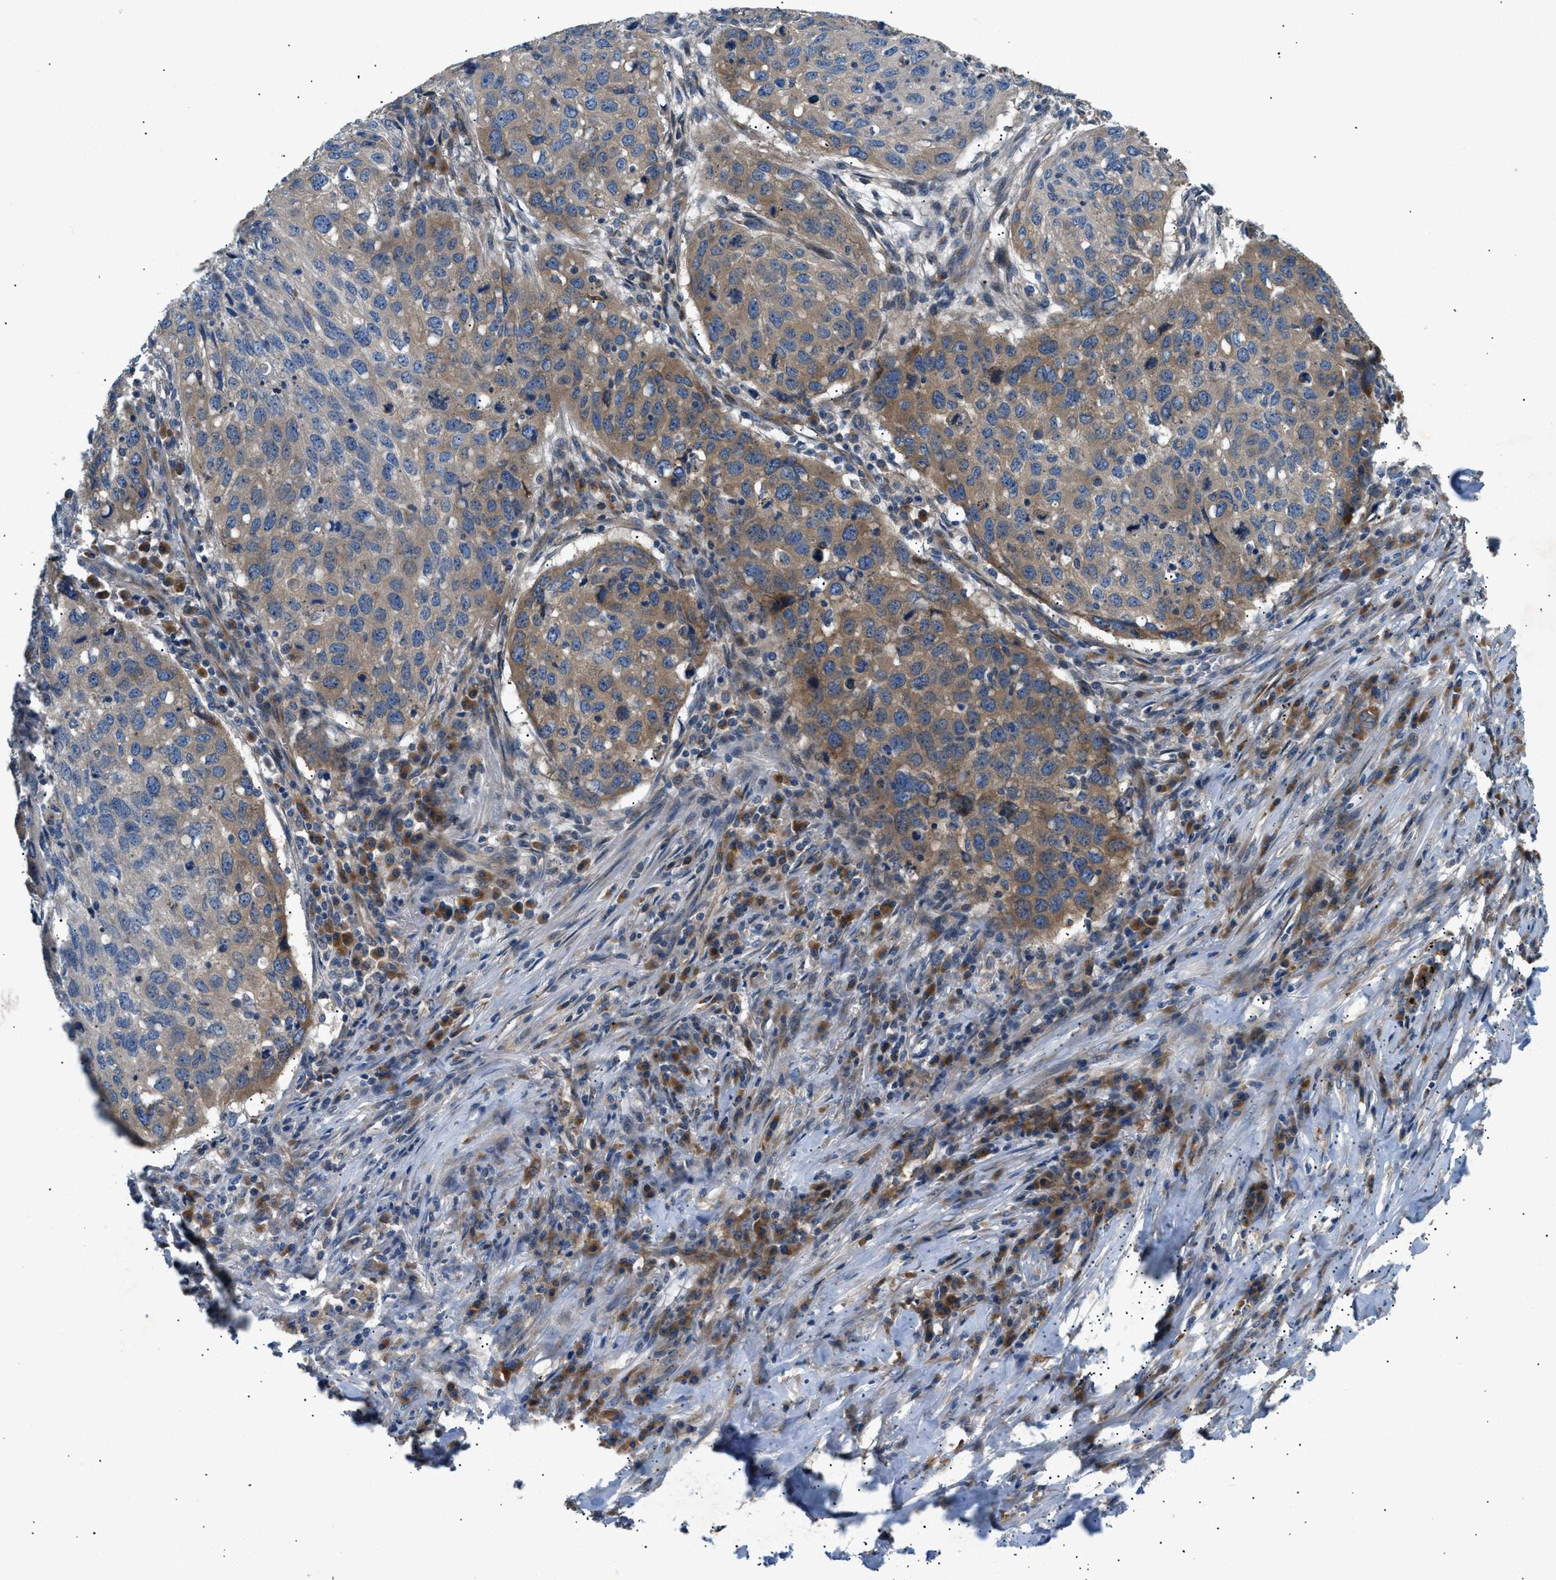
{"staining": {"intensity": "moderate", "quantity": "<25%", "location": "cytoplasmic/membranous"}, "tissue": "lung cancer", "cell_type": "Tumor cells", "image_type": "cancer", "snomed": [{"axis": "morphology", "description": "Squamous cell carcinoma, NOS"}, {"axis": "topography", "description": "Lung"}], "caption": "Protein expression analysis of human lung cancer reveals moderate cytoplasmic/membranous expression in approximately <25% of tumor cells. The protein is stained brown, and the nuclei are stained in blue (DAB IHC with brightfield microscopy, high magnification).", "gene": "LYSMD3", "patient": {"sex": "female", "age": 63}}